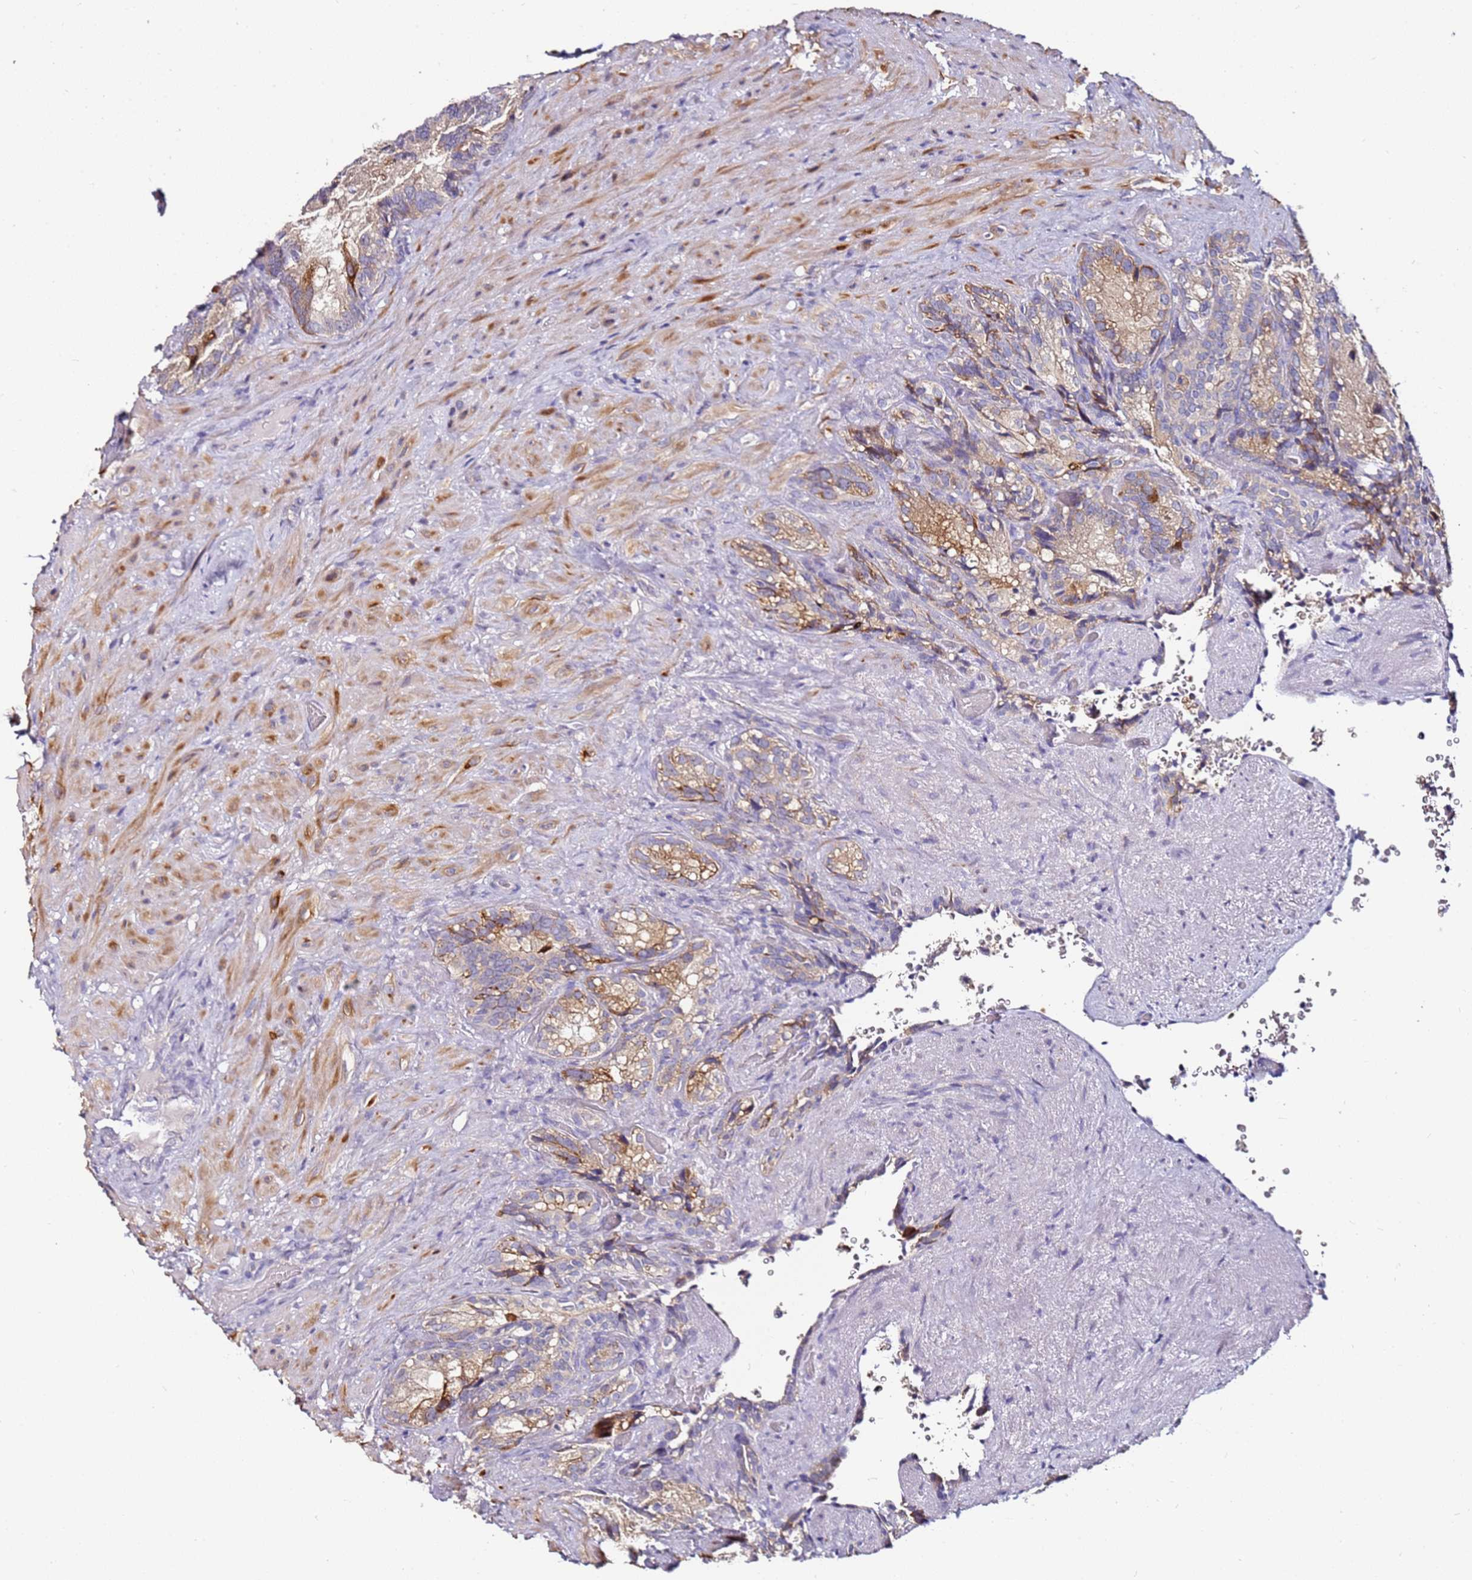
{"staining": {"intensity": "moderate", "quantity": "25%-75%", "location": "cytoplasmic/membranous"}, "tissue": "seminal vesicle", "cell_type": "Glandular cells", "image_type": "normal", "snomed": [{"axis": "morphology", "description": "Normal tissue, NOS"}, {"axis": "topography", "description": "Seminal veicle"}], "caption": "Seminal vesicle was stained to show a protein in brown. There is medium levels of moderate cytoplasmic/membranous staining in approximately 25%-75% of glandular cells. The staining is performed using DAB (3,3'-diaminobenzidine) brown chromogen to label protein expression. The nuclei are counter-stained blue using hematoxylin.", "gene": "SRRM5", "patient": {"sex": "male", "age": 62}}